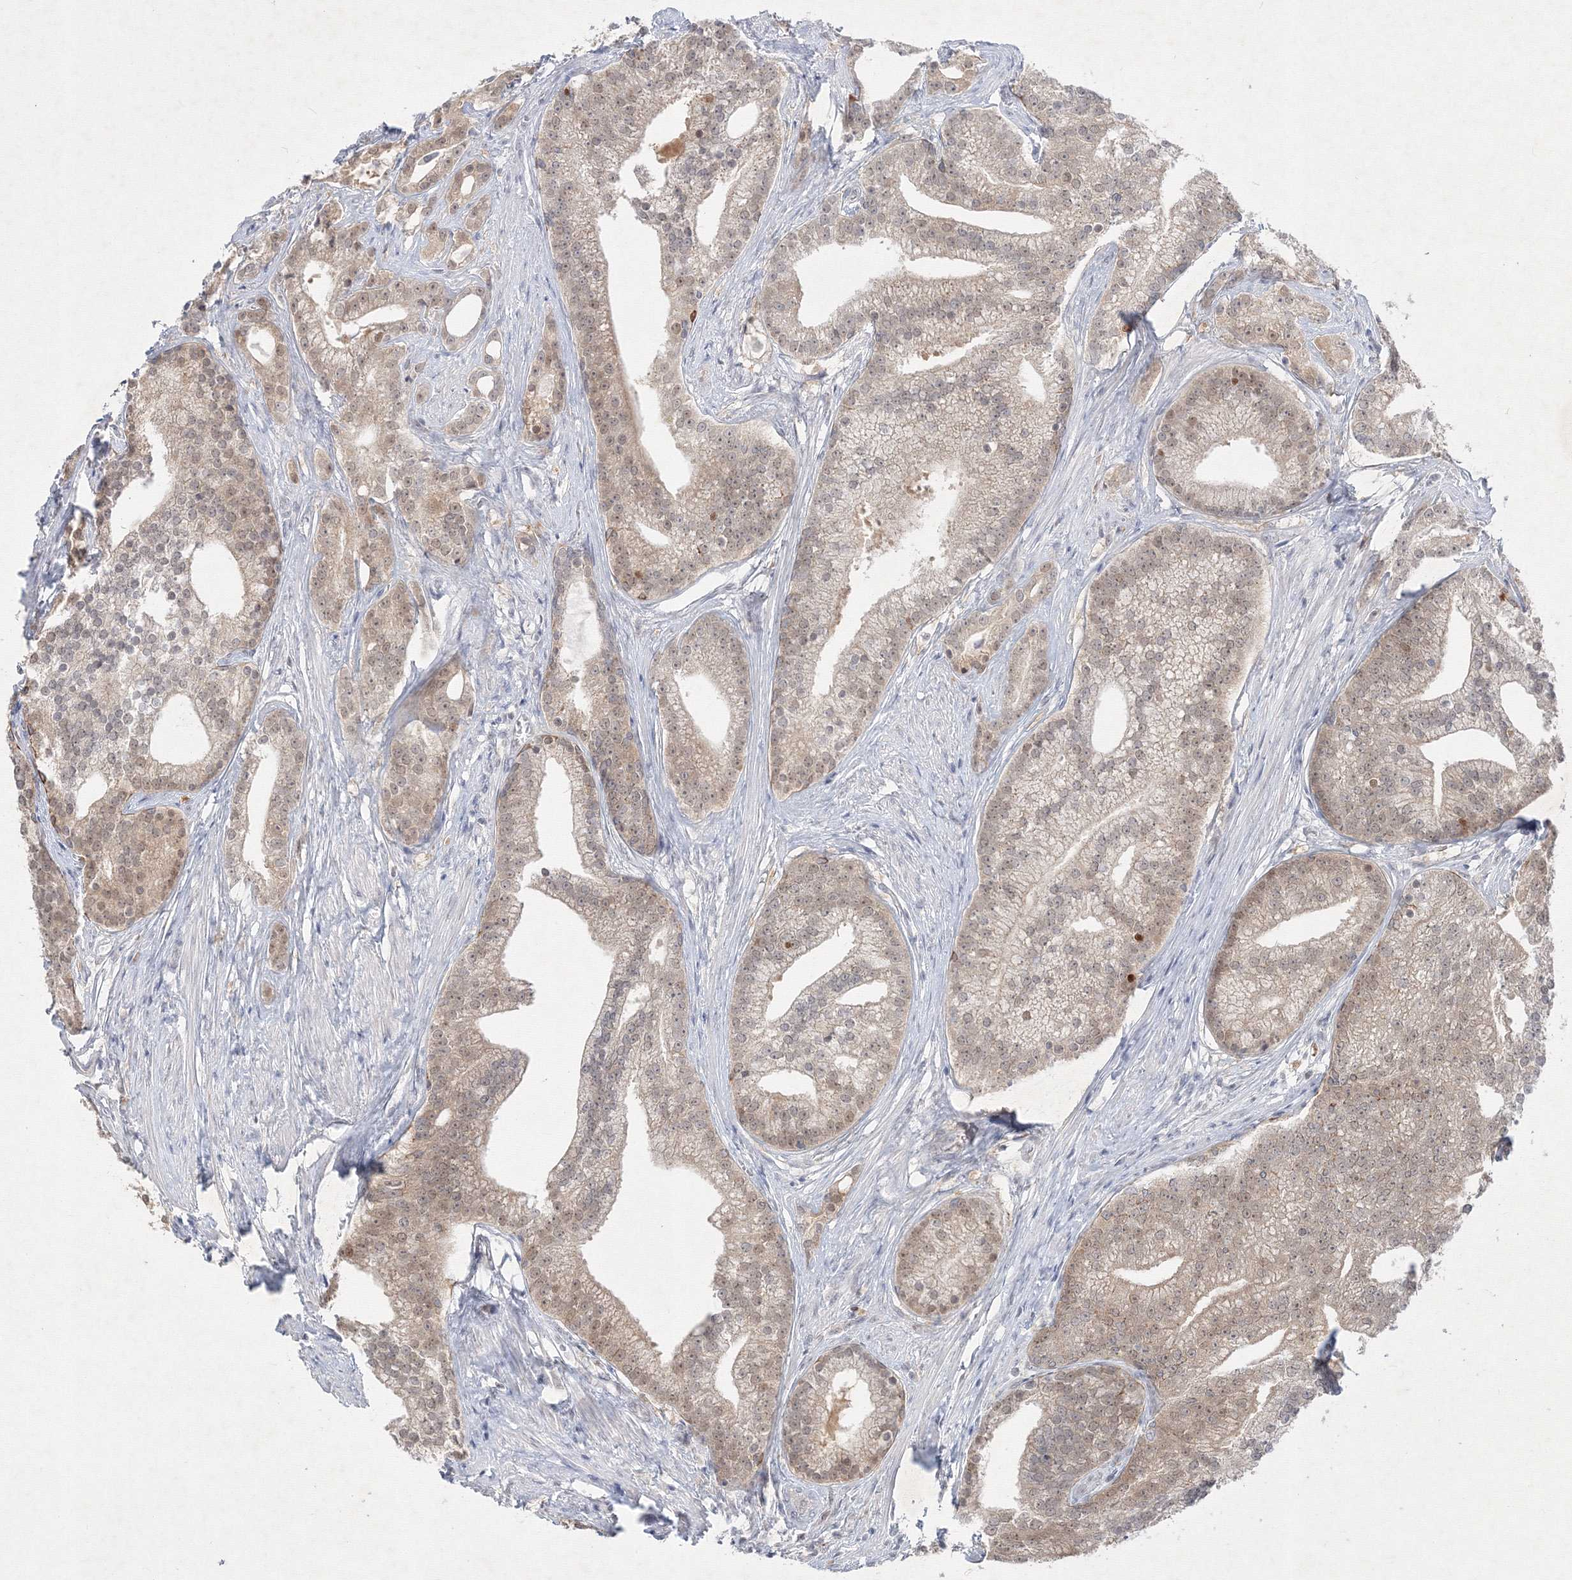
{"staining": {"intensity": "weak", "quantity": ">75%", "location": "cytoplasmic/membranous,nuclear"}, "tissue": "prostate cancer", "cell_type": "Tumor cells", "image_type": "cancer", "snomed": [{"axis": "morphology", "description": "Adenocarcinoma, Low grade"}, {"axis": "topography", "description": "Prostate"}], "caption": "Weak cytoplasmic/membranous and nuclear expression for a protein is present in approximately >75% of tumor cells of prostate cancer using immunohistochemistry.", "gene": "NXPE3", "patient": {"sex": "male", "age": 71}}